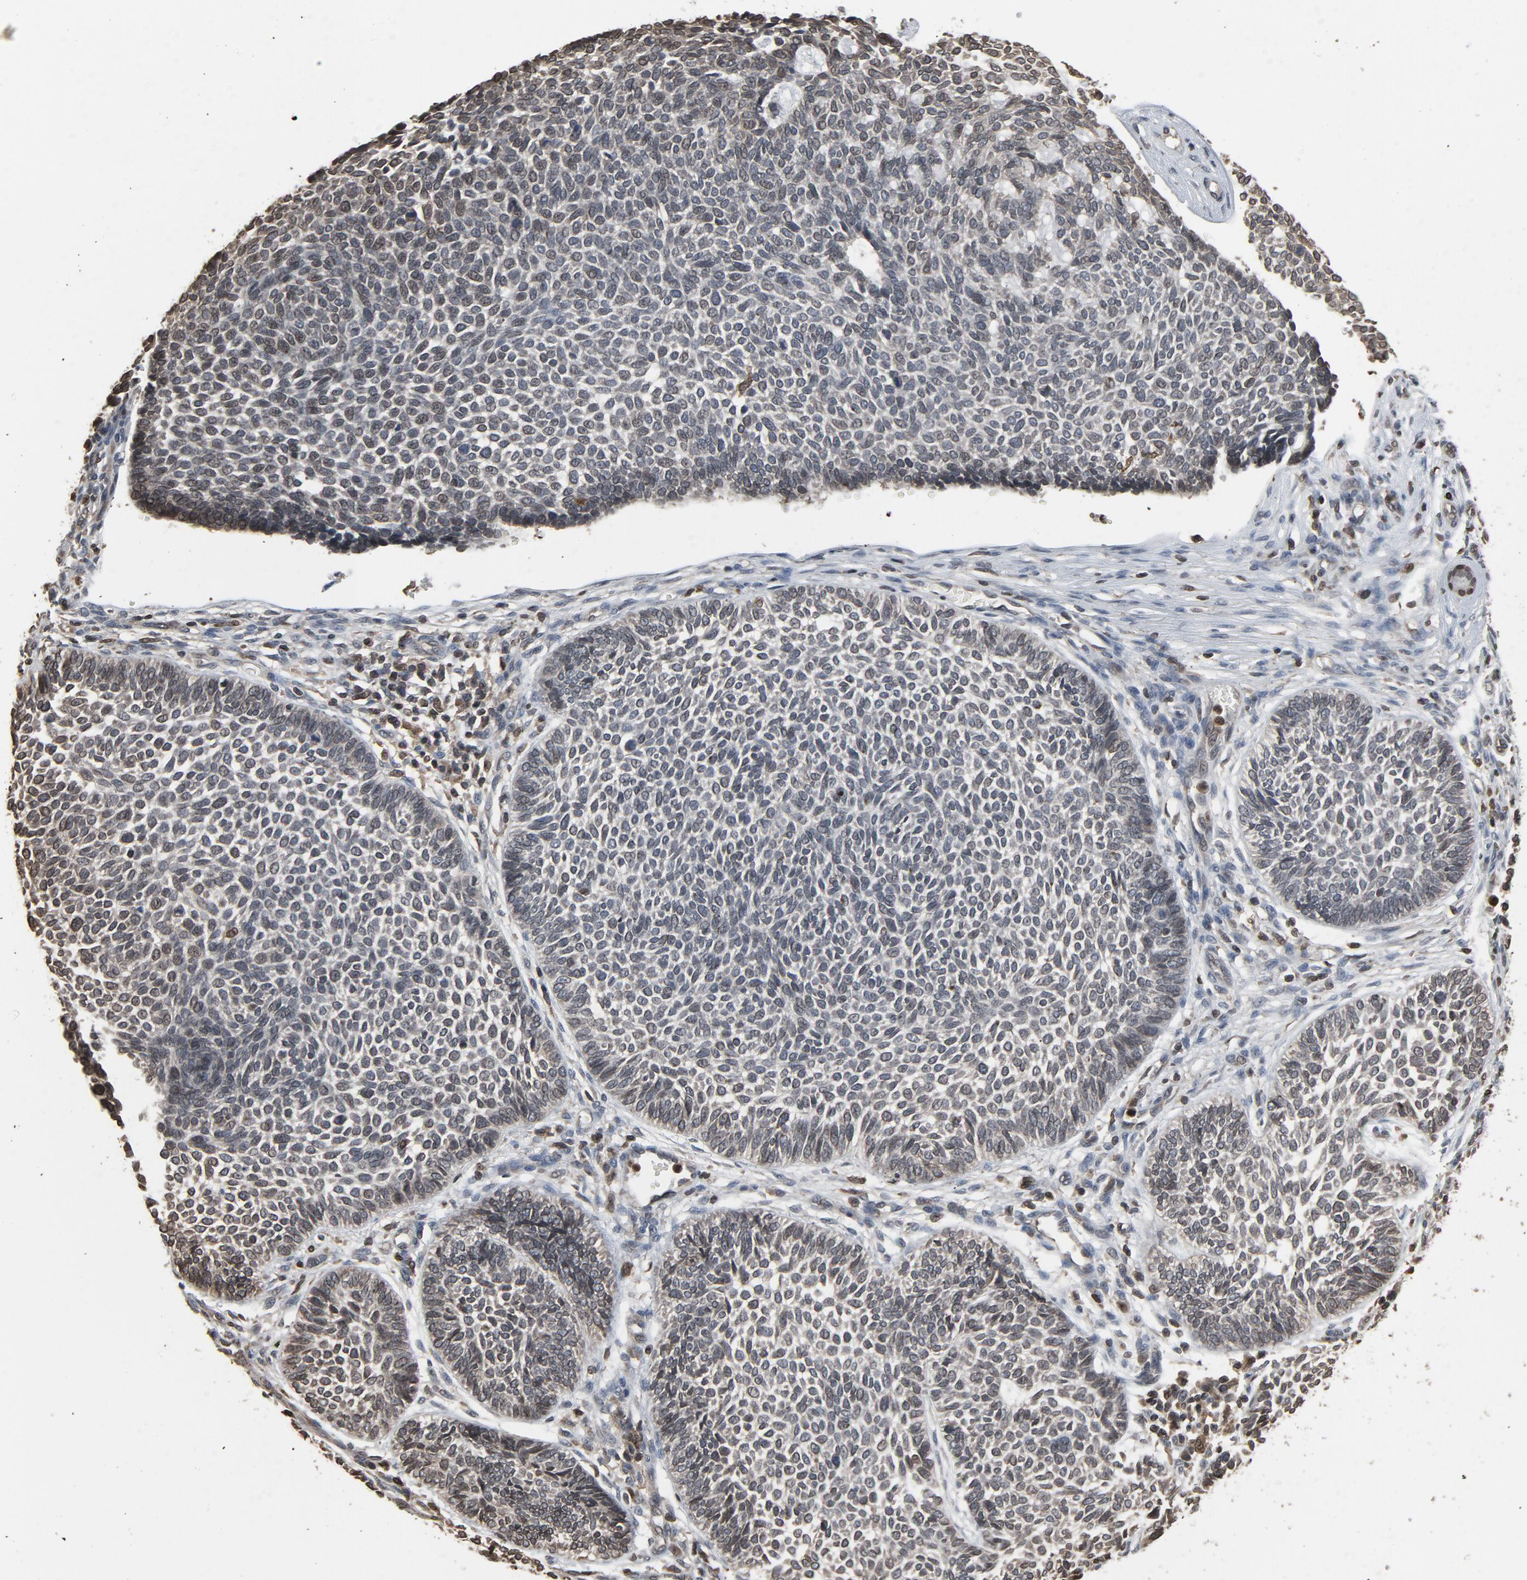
{"staining": {"intensity": "negative", "quantity": "none", "location": "none"}, "tissue": "skin cancer", "cell_type": "Tumor cells", "image_type": "cancer", "snomed": [{"axis": "morphology", "description": "Normal tissue, NOS"}, {"axis": "morphology", "description": "Basal cell carcinoma"}, {"axis": "topography", "description": "Skin"}], "caption": "Human basal cell carcinoma (skin) stained for a protein using immunohistochemistry (IHC) exhibits no staining in tumor cells.", "gene": "UBE2D1", "patient": {"sex": "male", "age": 87}}